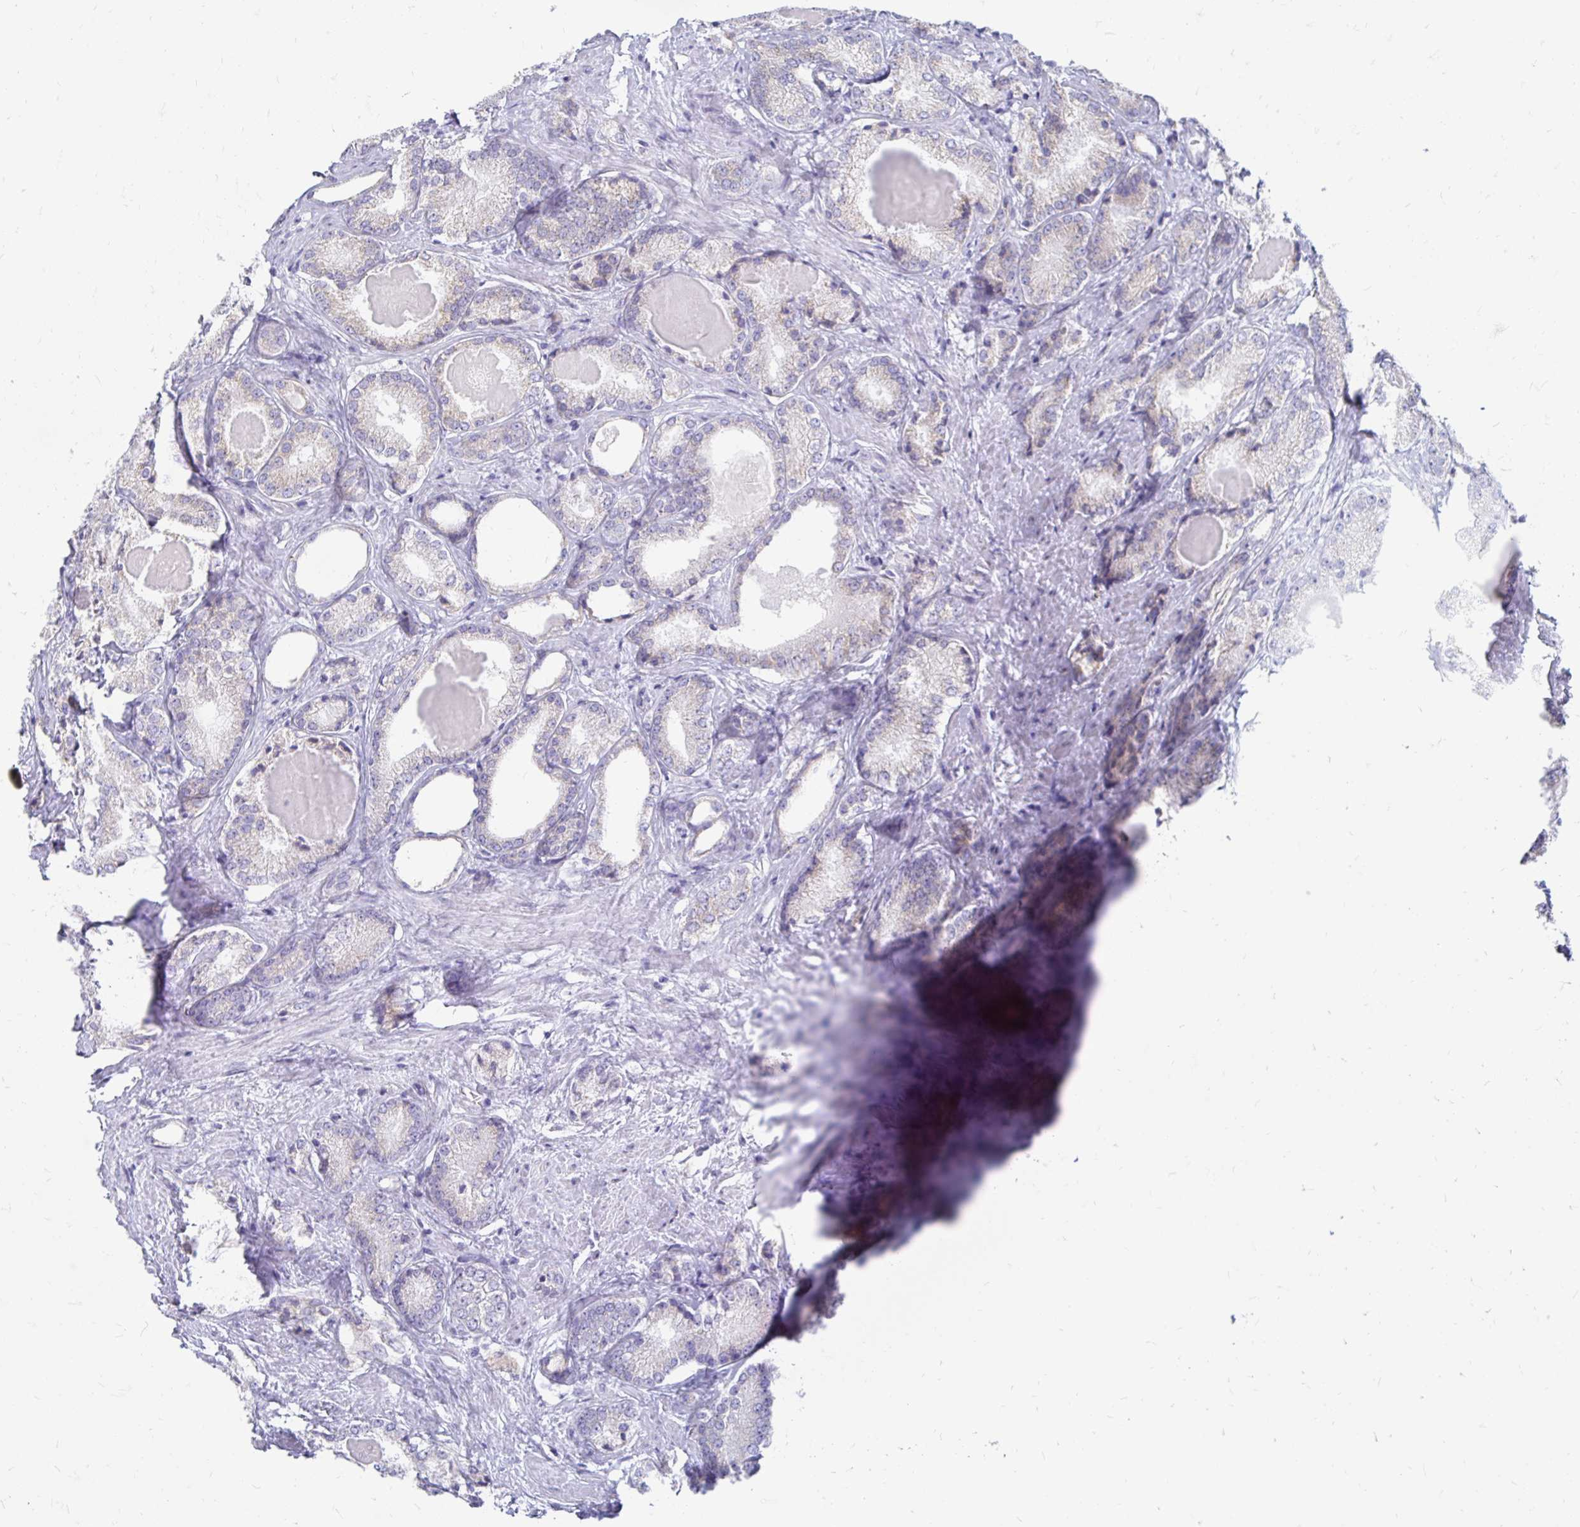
{"staining": {"intensity": "negative", "quantity": "none", "location": "none"}, "tissue": "prostate cancer", "cell_type": "Tumor cells", "image_type": "cancer", "snomed": [{"axis": "morphology", "description": "Adenocarcinoma, NOS"}, {"axis": "morphology", "description": "Adenocarcinoma, Low grade"}, {"axis": "topography", "description": "Prostate"}], "caption": "There is no significant expression in tumor cells of prostate cancer.", "gene": "PEG10", "patient": {"sex": "male", "age": 68}}